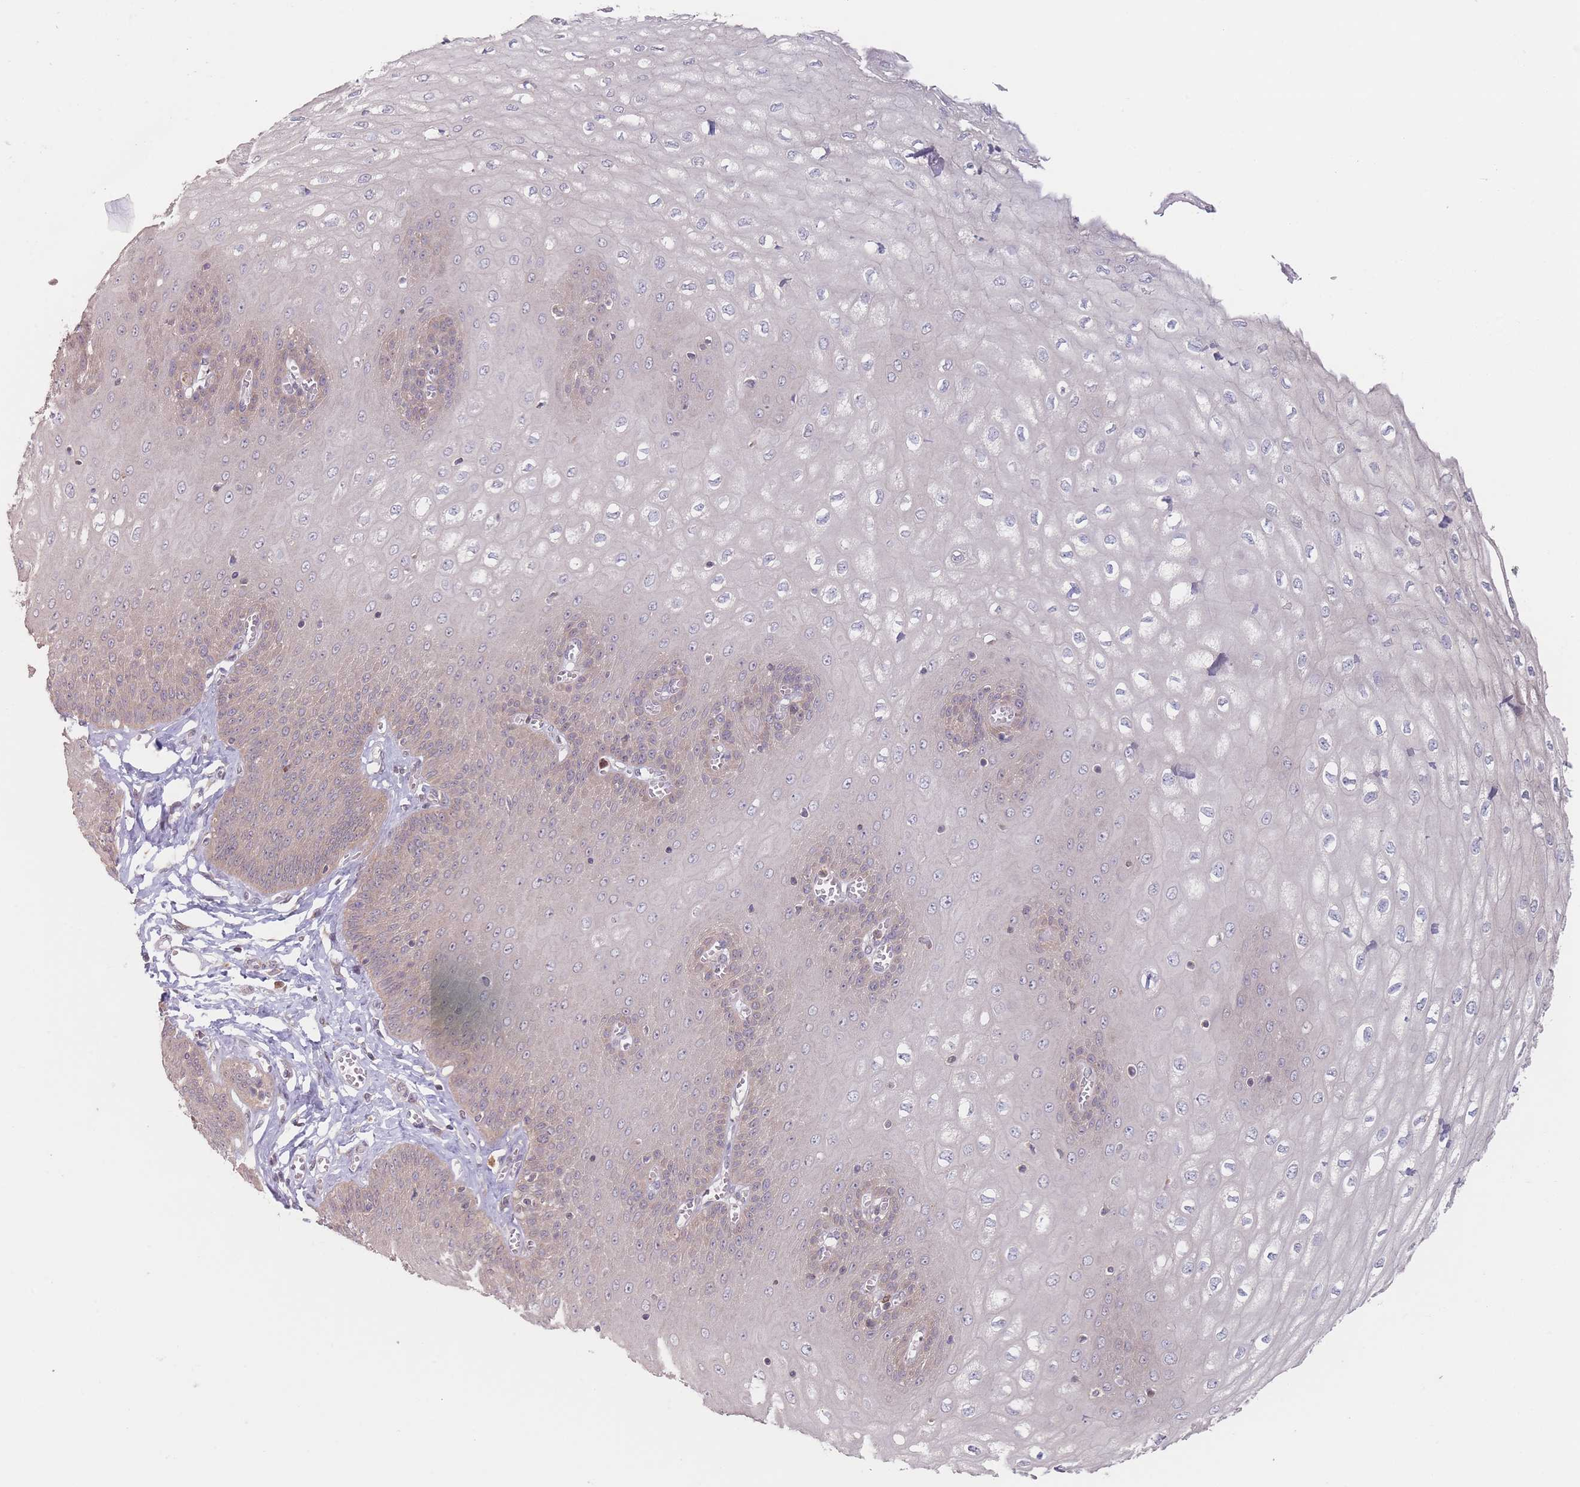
{"staining": {"intensity": "weak", "quantity": "<25%", "location": "cytoplasmic/membranous"}, "tissue": "esophagus", "cell_type": "Squamous epithelial cells", "image_type": "normal", "snomed": [{"axis": "morphology", "description": "Normal tissue, NOS"}, {"axis": "topography", "description": "Esophagus"}], "caption": "Immunohistochemistry image of unremarkable human esophagus stained for a protein (brown), which shows no expression in squamous epithelial cells.", "gene": "PPM1A", "patient": {"sex": "male", "age": 60}}